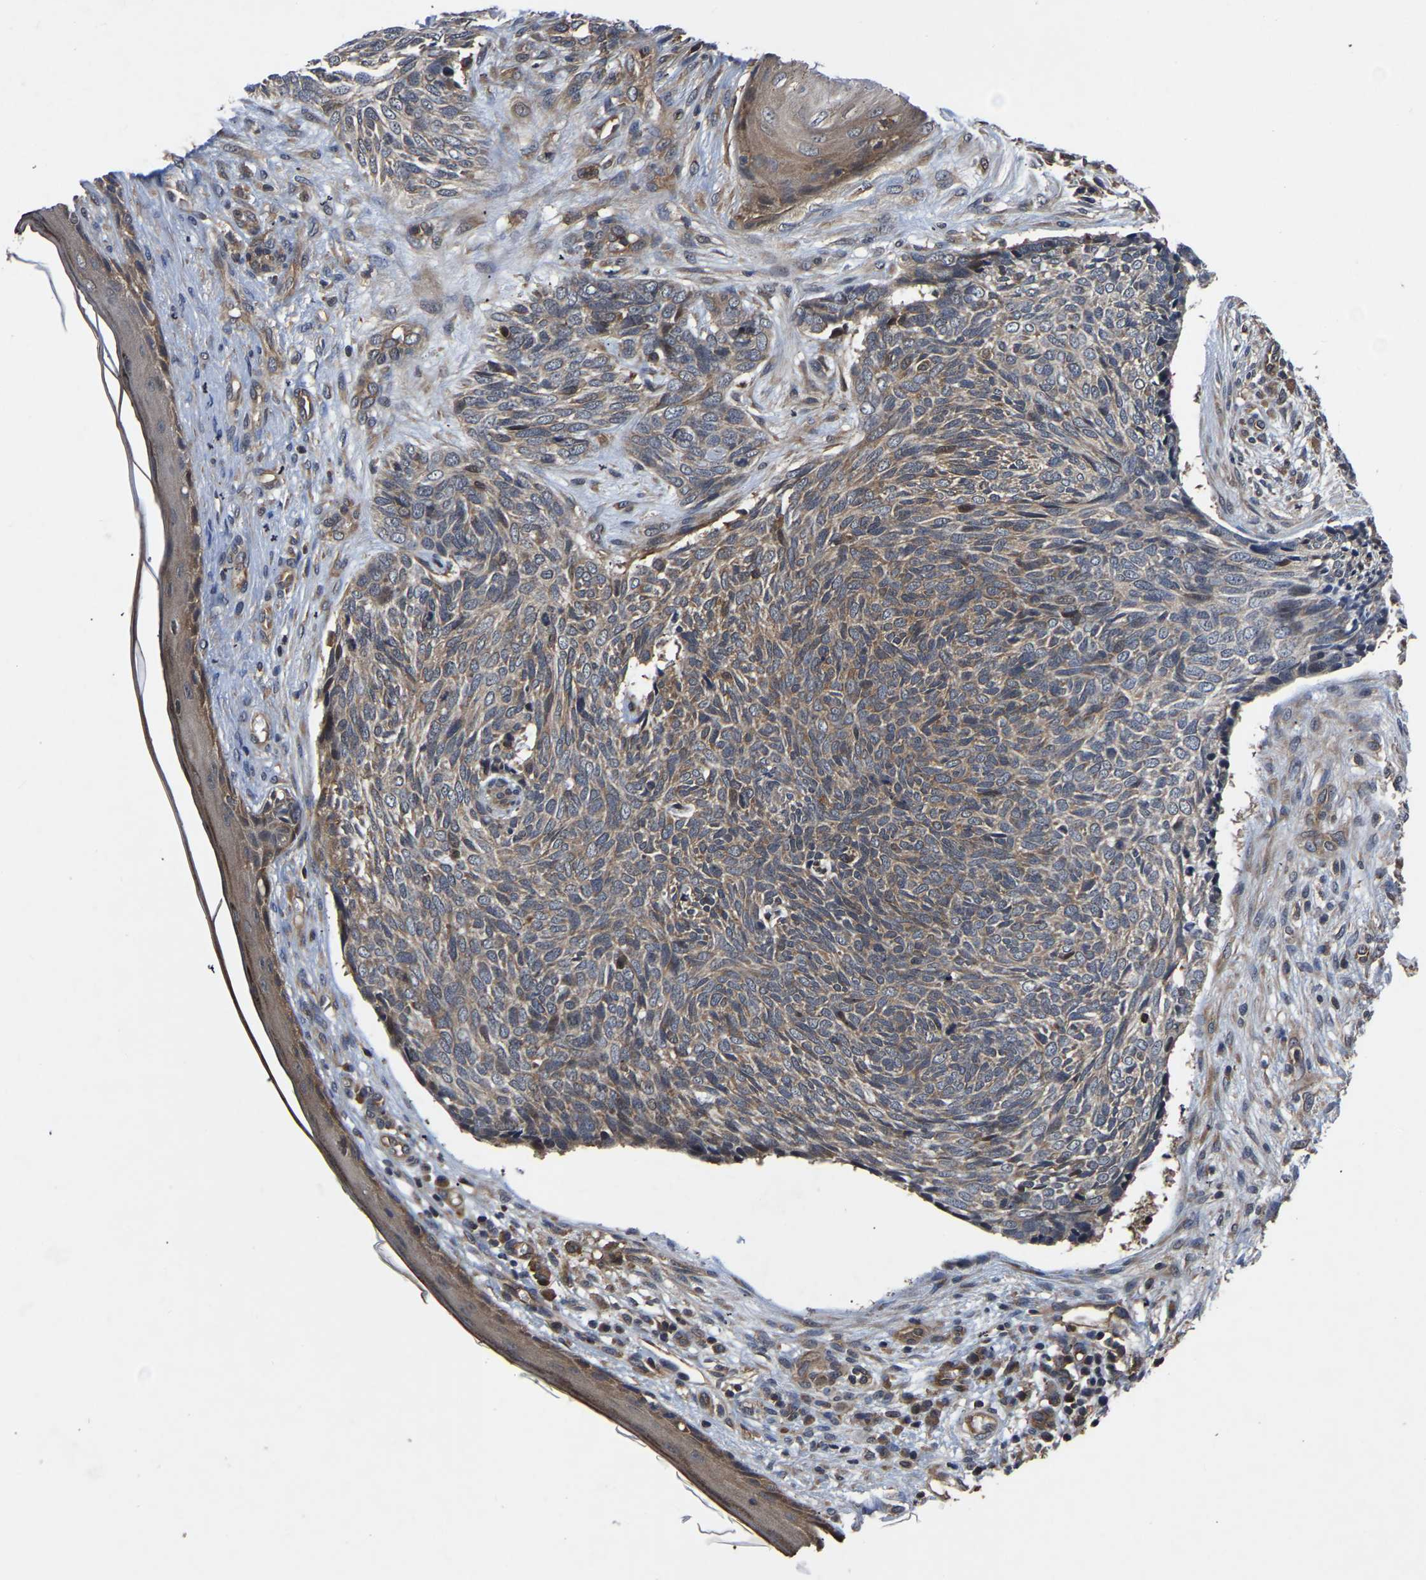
{"staining": {"intensity": "moderate", "quantity": ">75%", "location": "cytoplasmic/membranous"}, "tissue": "skin cancer", "cell_type": "Tumor cells", "image_type": "cancer", "snomed": [{"axis": "morphology", "description": "Basal cell carcinoma"}, {"axis": "topography", "description": "Skin"}], "caption": "Skin basal cell carcinoma stained with immunohistochemistry exhibits moderate cytoplasmic/membranous staining in about >75% of tumor cells.", "gene": "FGD5", "patient": {"sex": "female", "age": 84}}